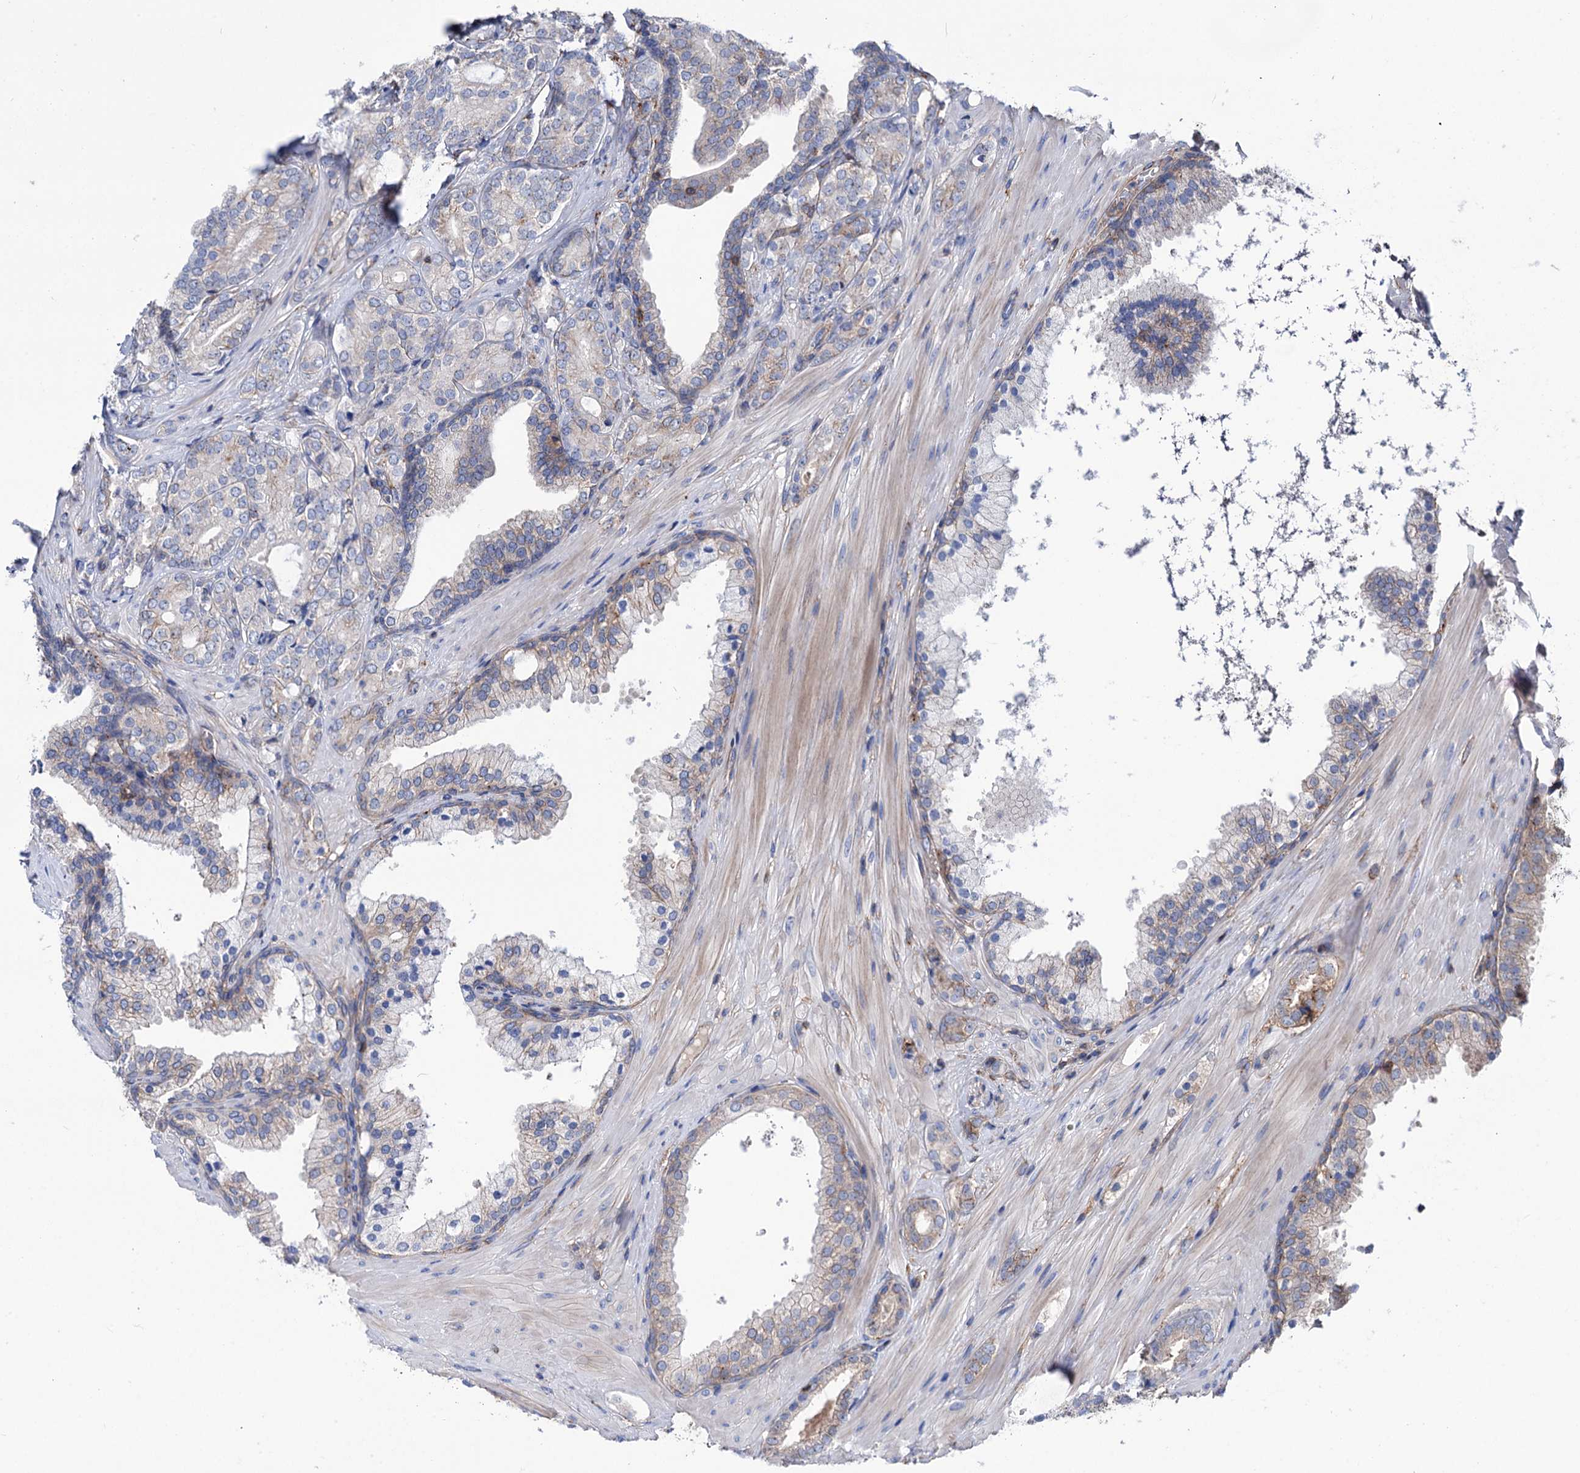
{"staining": {"intensity": "weak", "quantity": "25%-75%", "location": "cytoplasmic/membranous"}, "tissue": "prostate cancer", "cell_type": "Tumor cells", "image_type": "cancer", "snomed": [{"axis": "morphology", "description": "Adenocarcinoma, High grade"}, {"axis": "topography", "description": "Prostate"}], "caption": "Immunohistochemical staining of high-grade adenocarcinoma (prostate) demonstrates weak cytoplasmic/membranous protein expression in approximately 25%-75% of tumor cells.", "gene": "DEF6", "patient": {"sex": "male", "age": 60}}